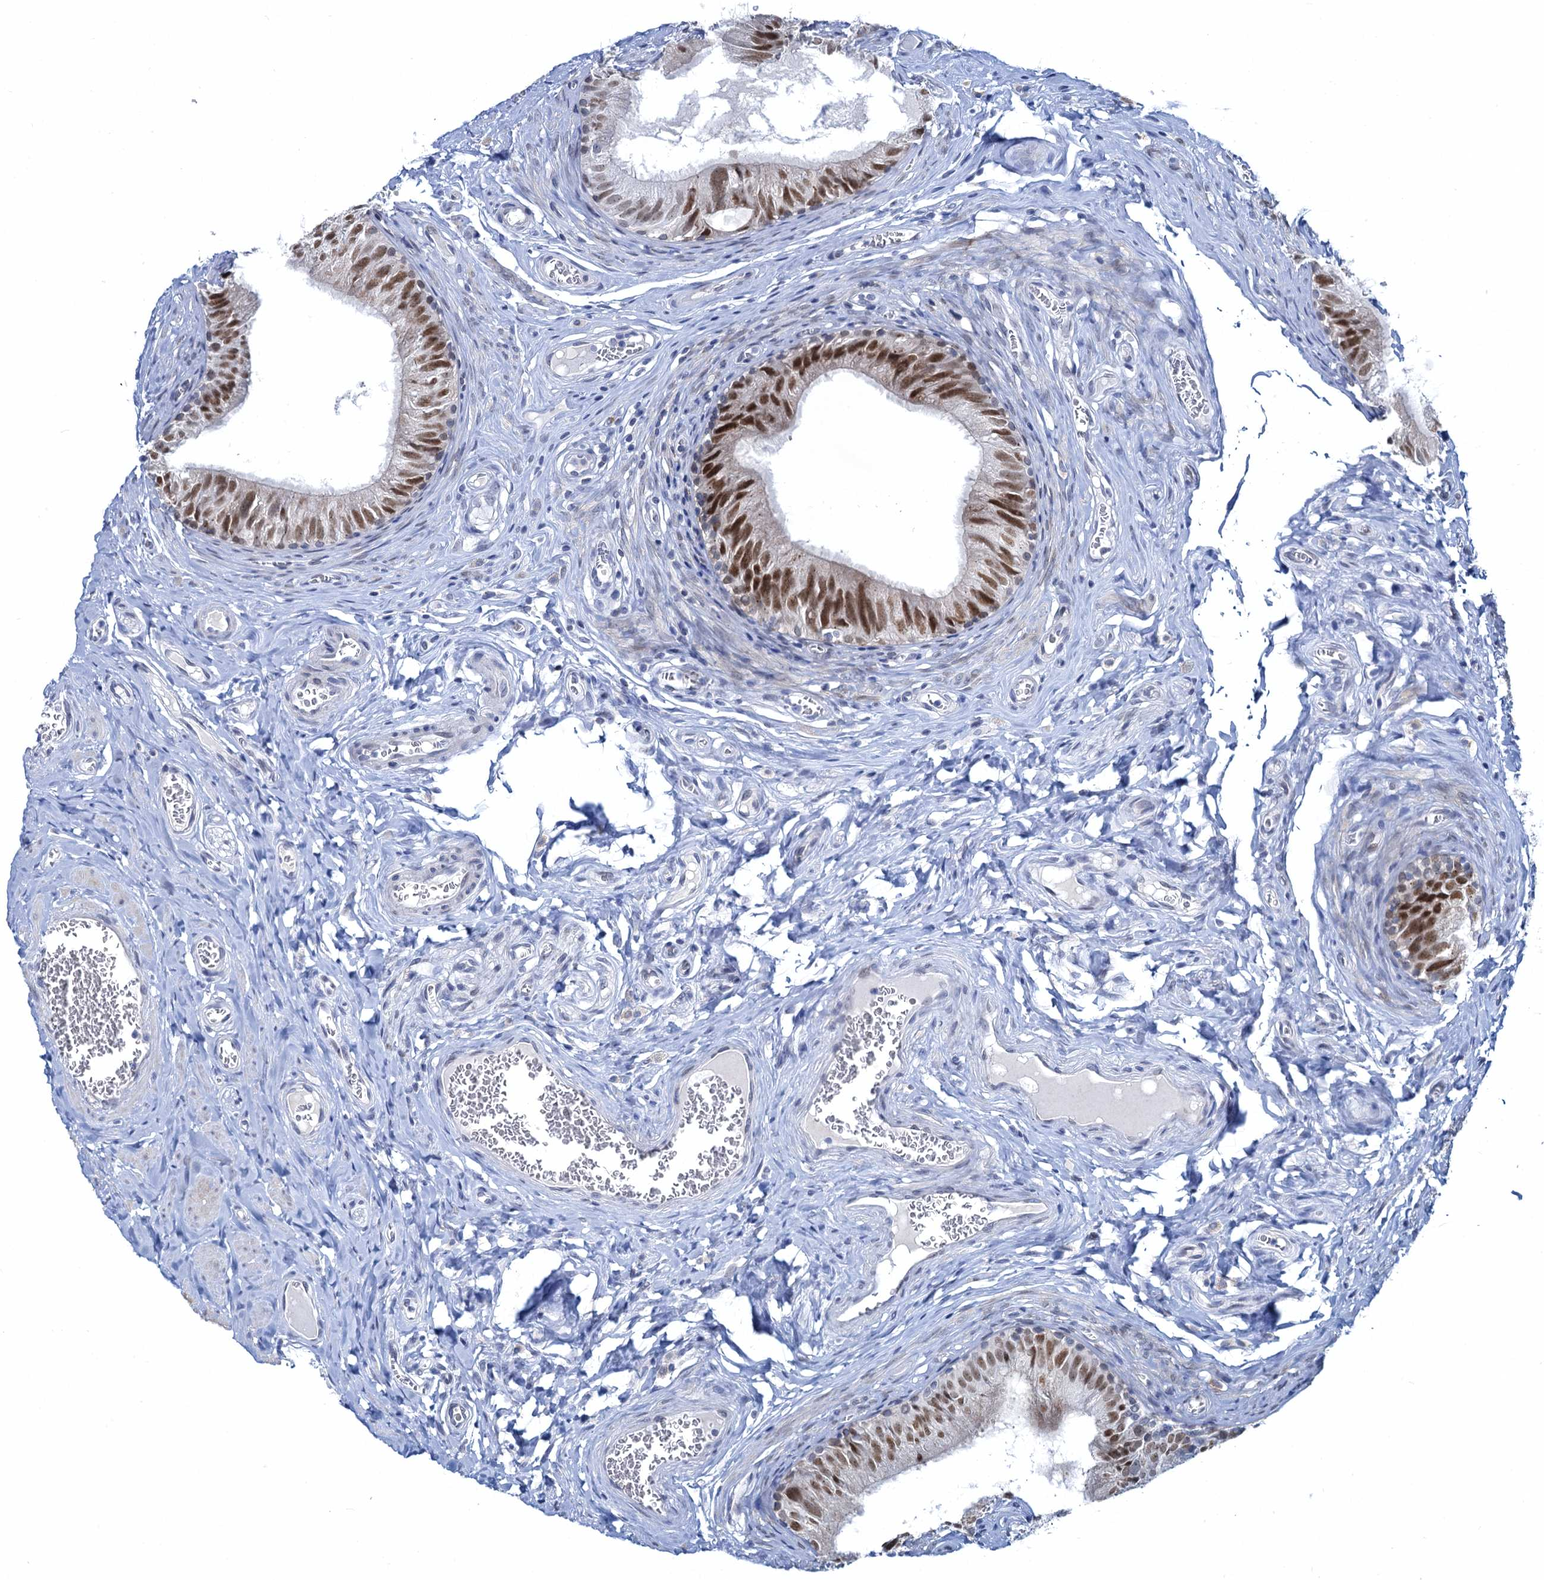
{"staining": {"intensity": "strong", "quantity": "<25%", "location": "nuclear"}, "tissue": "epididymis", "cell_type": "Glandular cells", "image_type": "normal", "snomed": [{"axis": "morphology", "description": "Normal tissue, NOS"}, {"axis": "topography", "description": "Epididymis"}], "caption": "The micrograph shows staining of unremarkable epididymis, revealing strong nuclear protein expression (brown color) within glandular cells. (DAB (3,3'-diaminobenzidine) = brown stain, brightfield microscopy at high magnification).", "gene": "TOX3", "patient": {"sex": "male", "age": 42}}